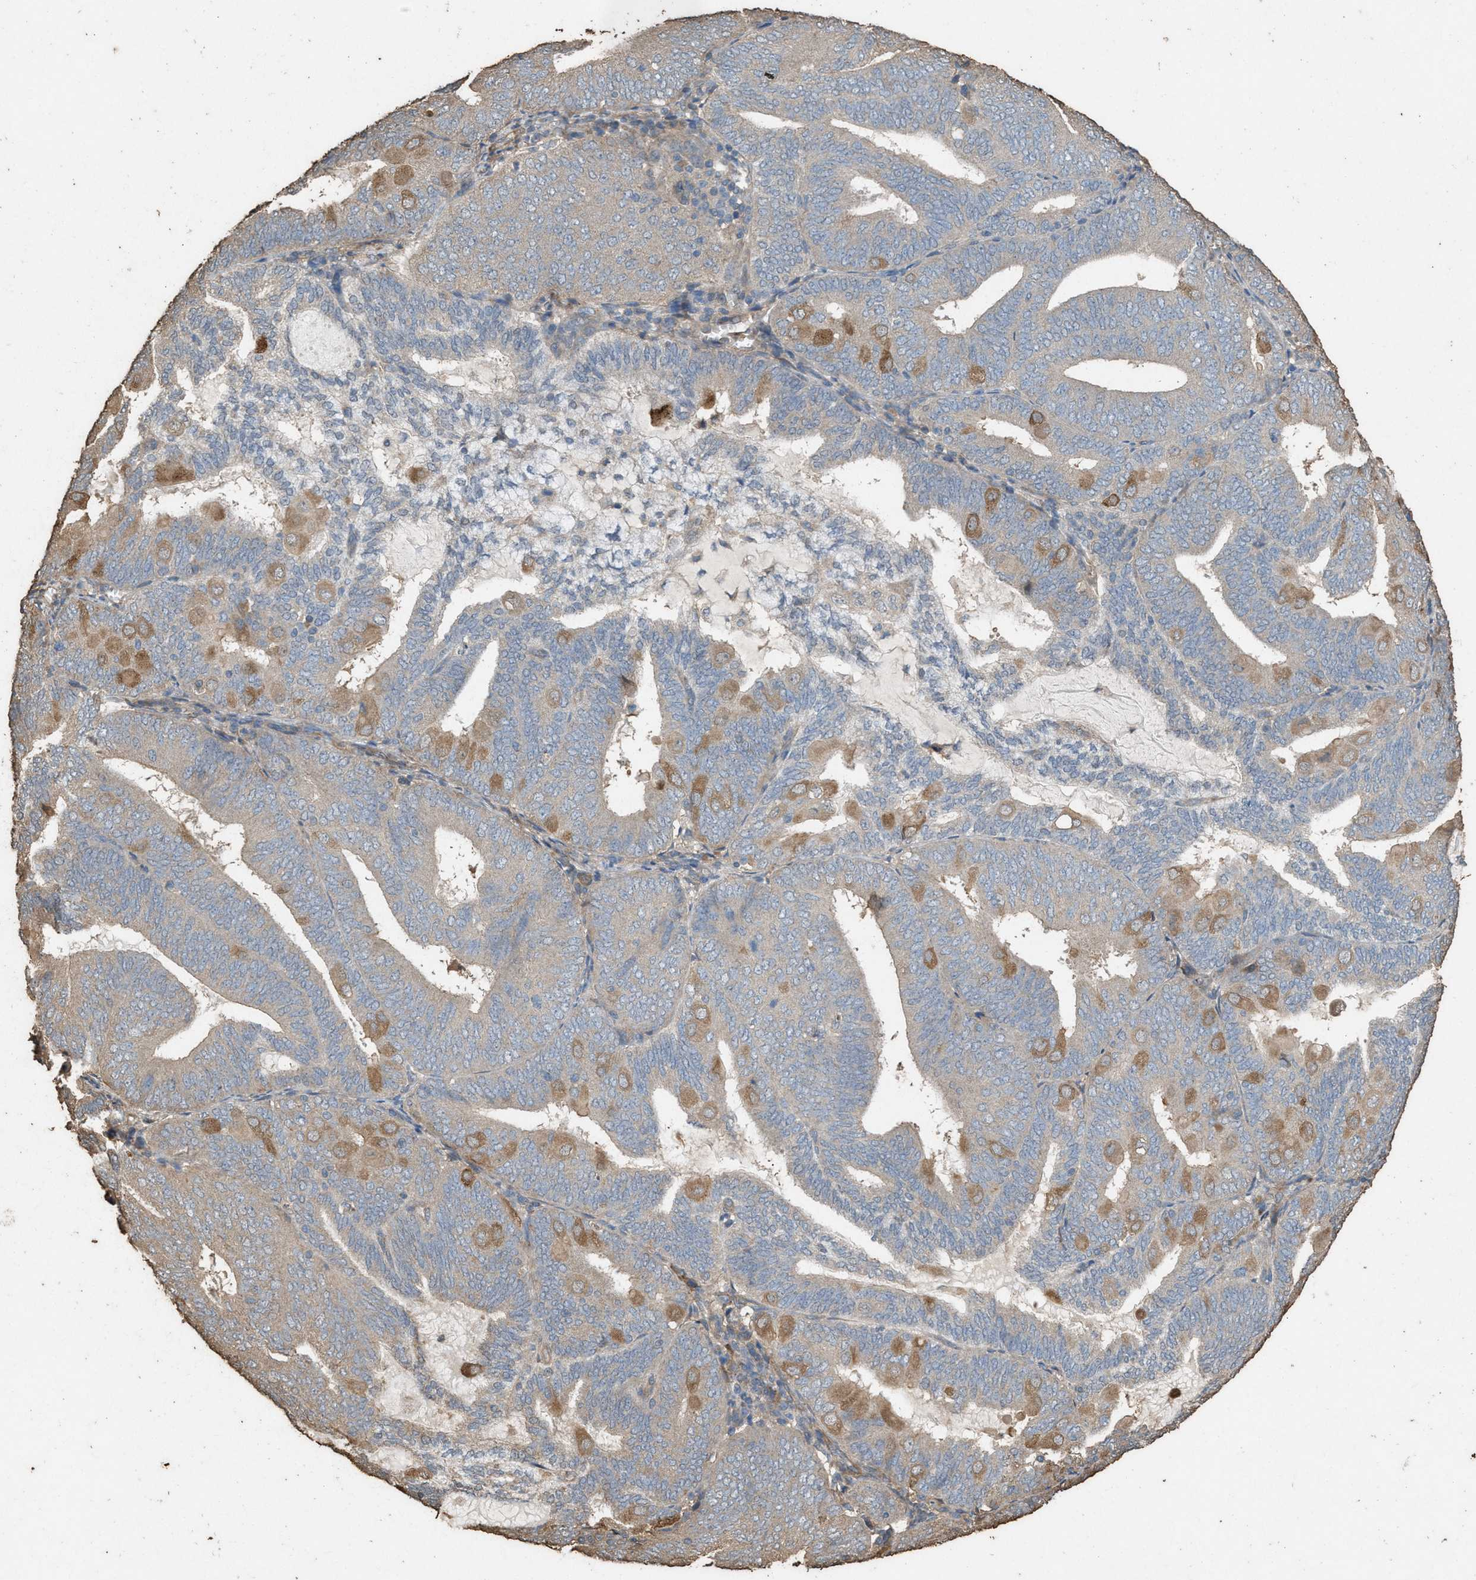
{"staining": {"intensity": "moderate", "quantity": "<25%", "location": "cytoplasmic/membranous"}, "tissue": "endometrial cancer", "cell_type": "Tumor cells", "image_type": "cancer", "snomed": [{"axis": "morphology", "description": "Adenocarcinoma, NOS"}, {"axis": "topography", "description": "Endometrium"}], "caption": "Immunohistochemistry (IHC) micrograph of neoplastic tissue: human adenocarcinoma (endometrial) stained using IHC demonstrates low levels of moderate protein expression localized specifically in the cytoplasmic/membranous of tumor cells, appearing as a cytoplasmic/membranous brown color.", "gene": "DCAF7", "patient": {"sex": "female", "age": 81}}